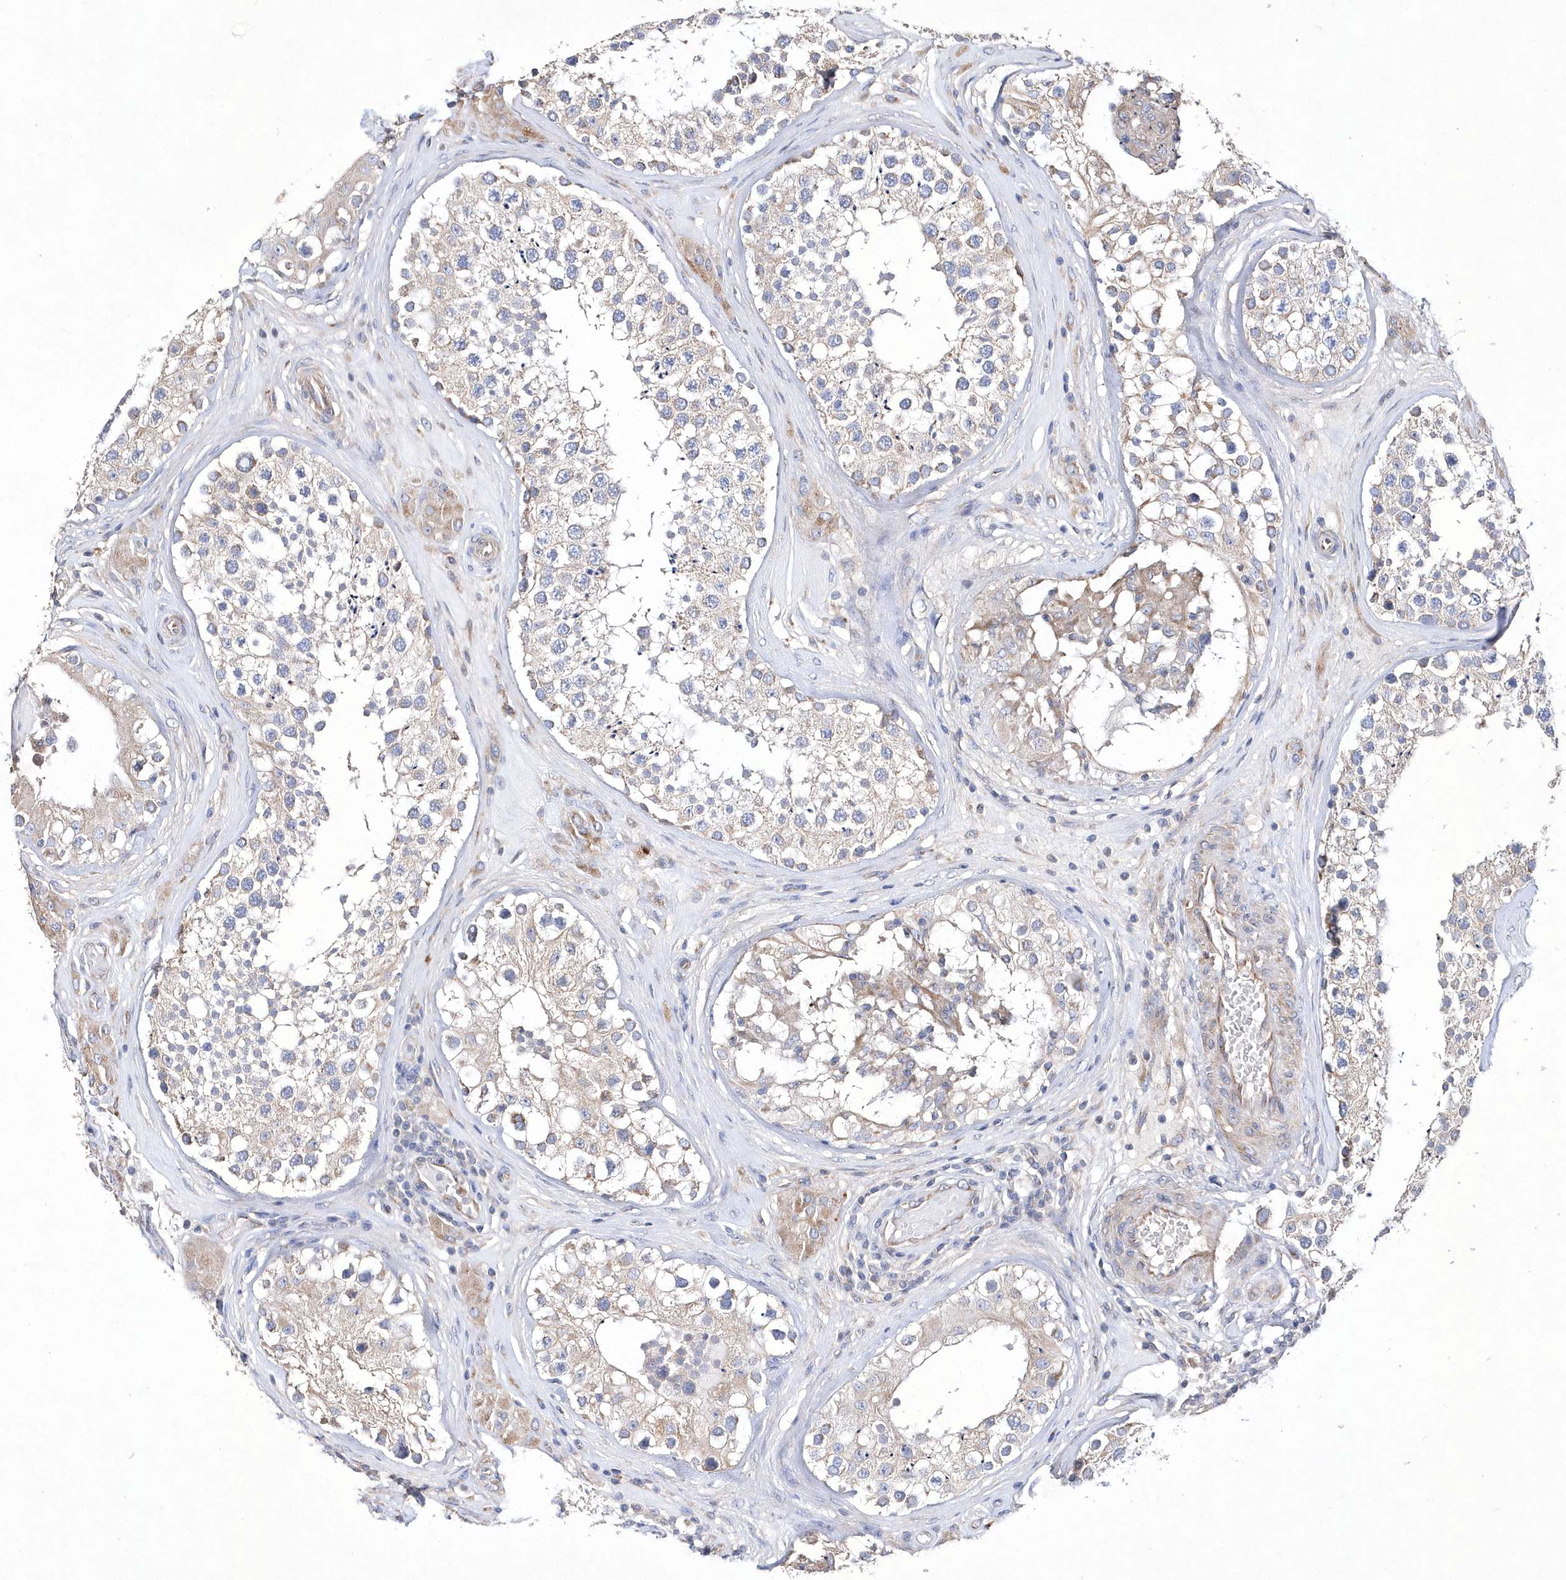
{"staining": {"intensity": "weak", "quantity": "25%-75%", "location": "cytoplasmic/membranous"}, "tissue": "testis", "cell_type": "Cells in seminiferous ducts", "image_type": "normal", "snomed": [{"axis": "morphology", "description": "Normal tissue, NOS"}, {"axis": "topography", "description": "Testis"}], "caption": "This is a histology image of immunohistochemistry (IHC) staining of normal testis, which shows weak positivity in the cytoplasmic/membranous of cells in seminiferous ducts.", "gene": "METTL8", "patient": {"sex": "male", "age": 46}}